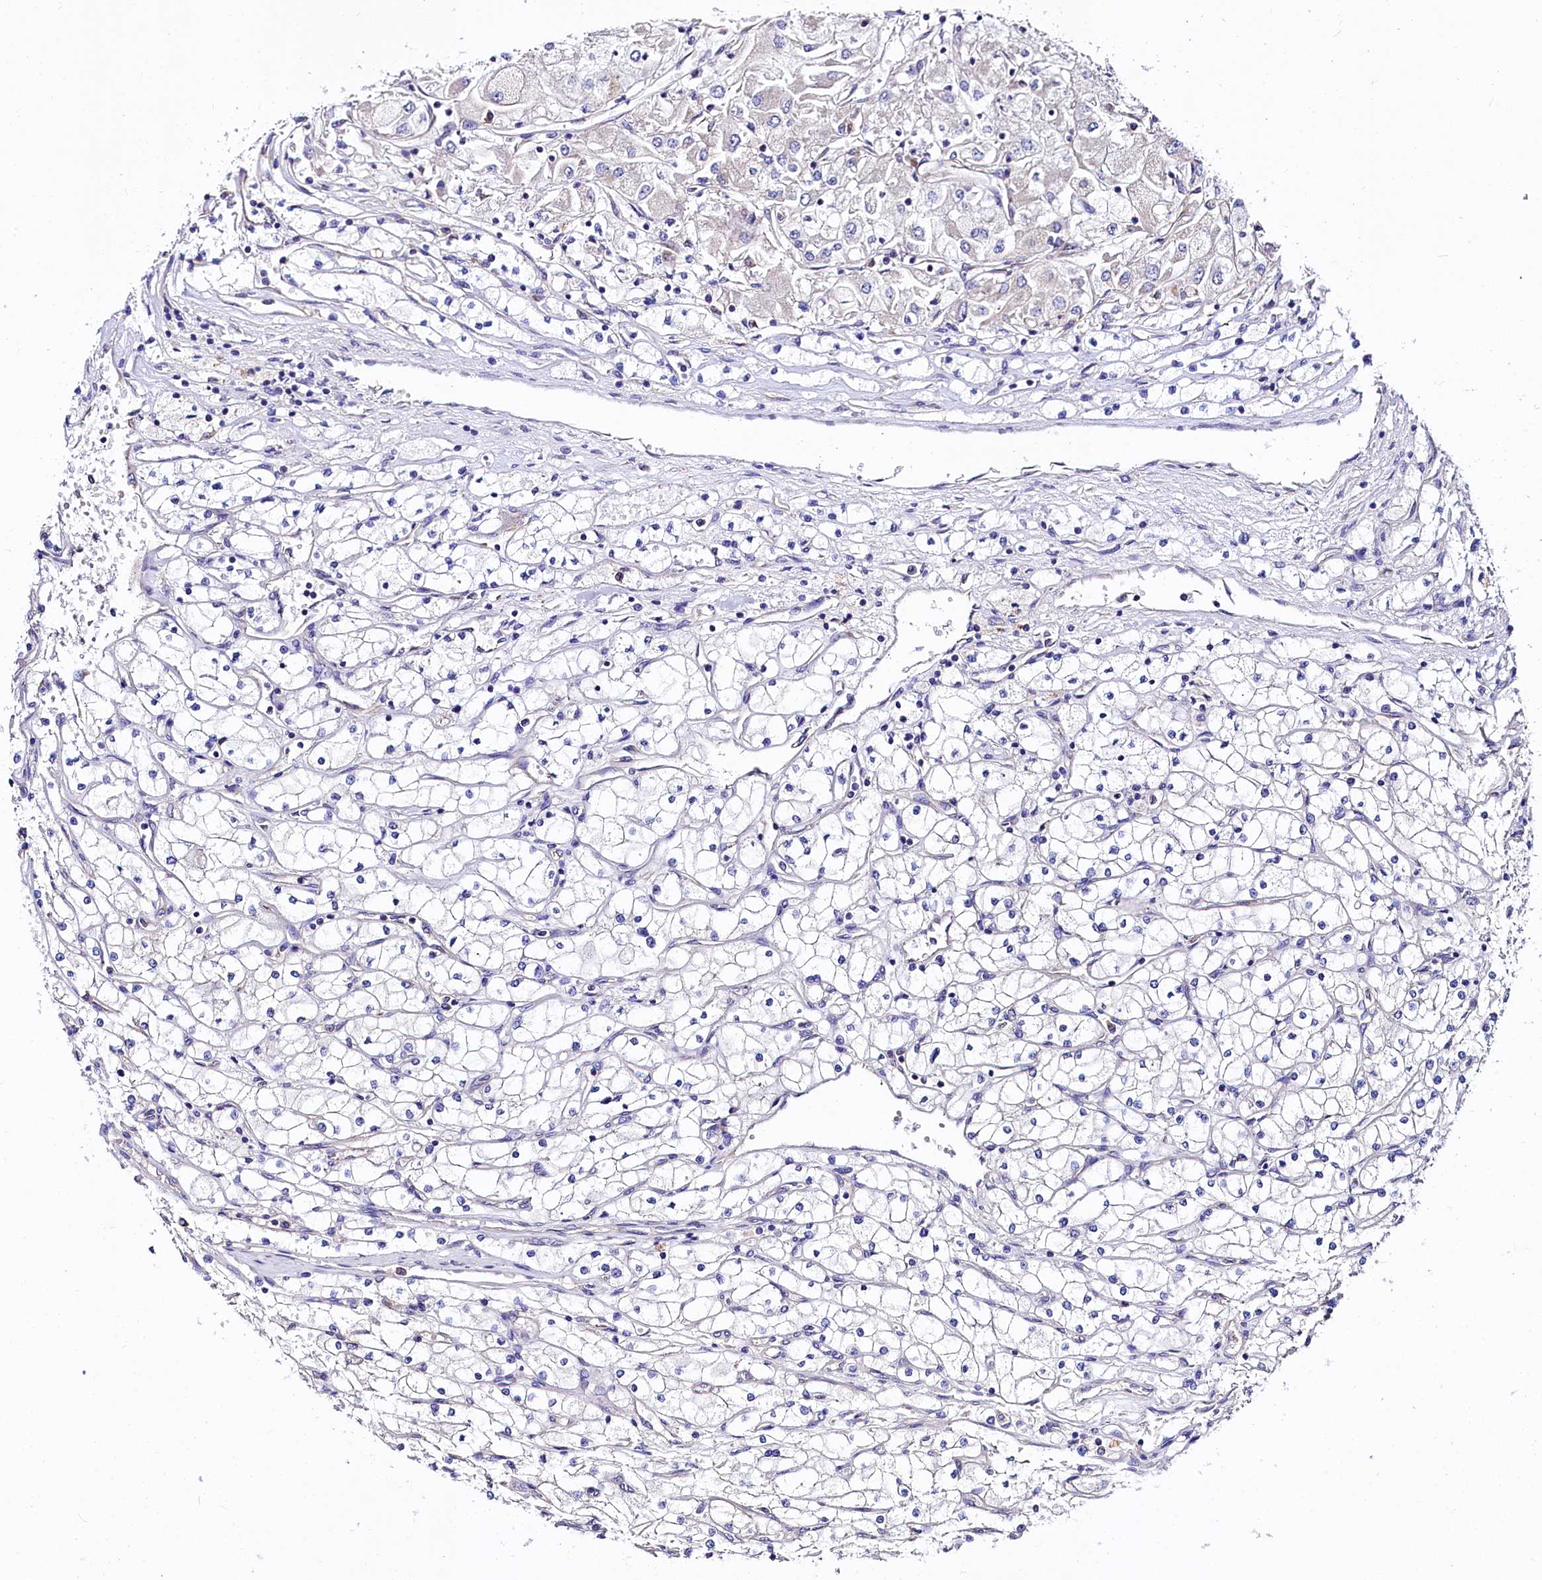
{"staining": {"intensity": "negative", "quantity": "none", "location": "none"}, "tissue": "renal cancer", "cell_type": "Tumor cells", "image_type": "cancer", "snomed": [{"axis": "morphology", "description": "Adenocarcinoma, NOS"}, {"axis": "topography", "description": "Kidney"}], "caption": "DAB immunohistochemical staining of renal adenocarcinoma shows no significant positivity in tumor cells.", "gene": "QARS1", "patient": {"sex": "male", "age": 80}}